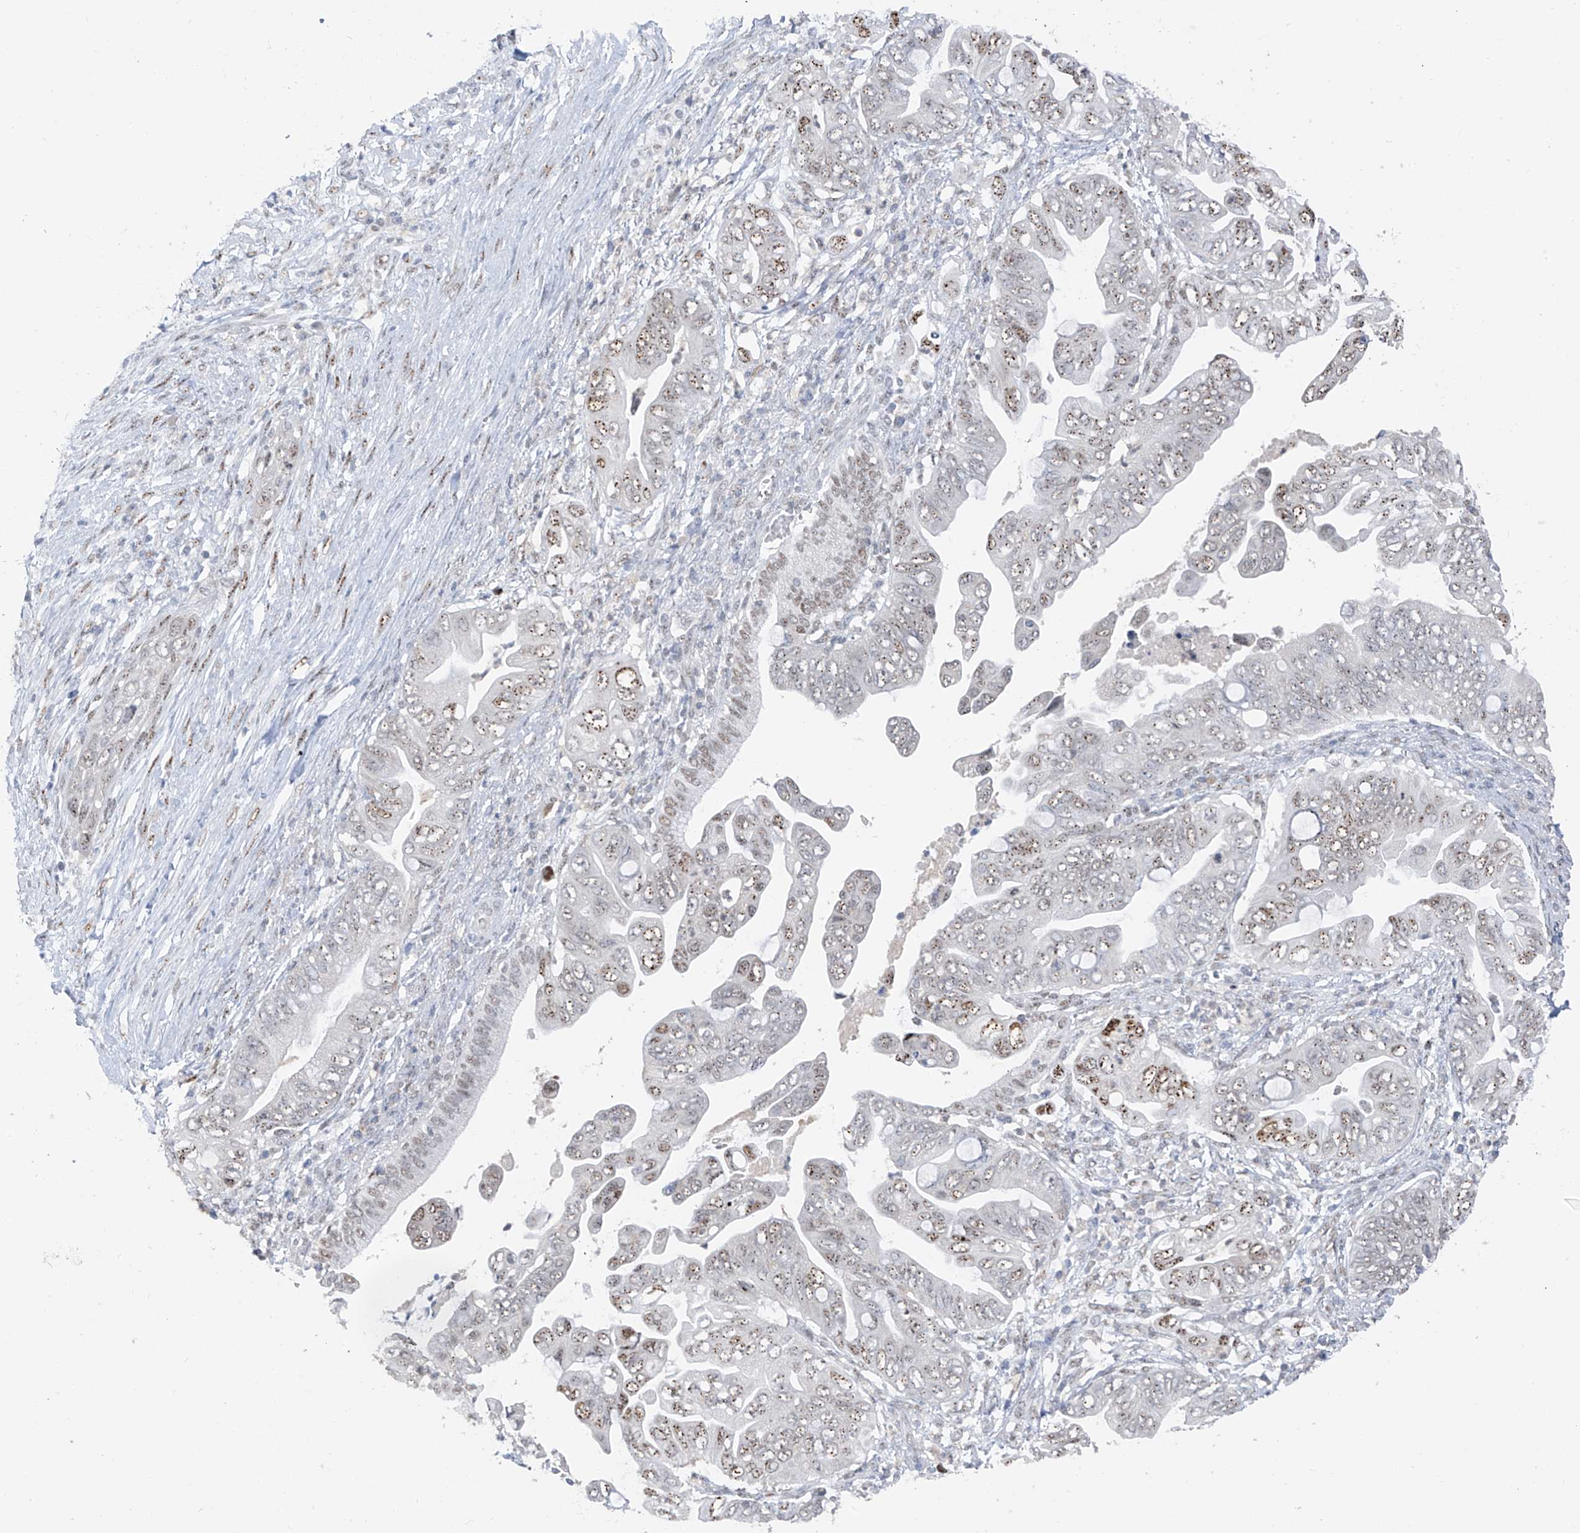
{"staining": {"intensity": "moderate", "quantity": "25%-75%", "location": "nuclear"}, "tissue": "pancreatic cancer", "cell_type": "Tumor cells", "image_type": "cancer", "snomed": [{"axis": "morphology", "description": "Adenocarcinoma, NOS"}, {"axis": "topography", "description": "Pancreas"}], "caption": "Protein expression analysis of human pancreatic cancer (adenocarcinoma) reveals moderate nuclear expression in about 25%-75% of tumor cells. (Brightfield microscopy of DAB IHC at high magnification).", "gene": "RPL4", "patient": {"sex": "male", "age": 75}}